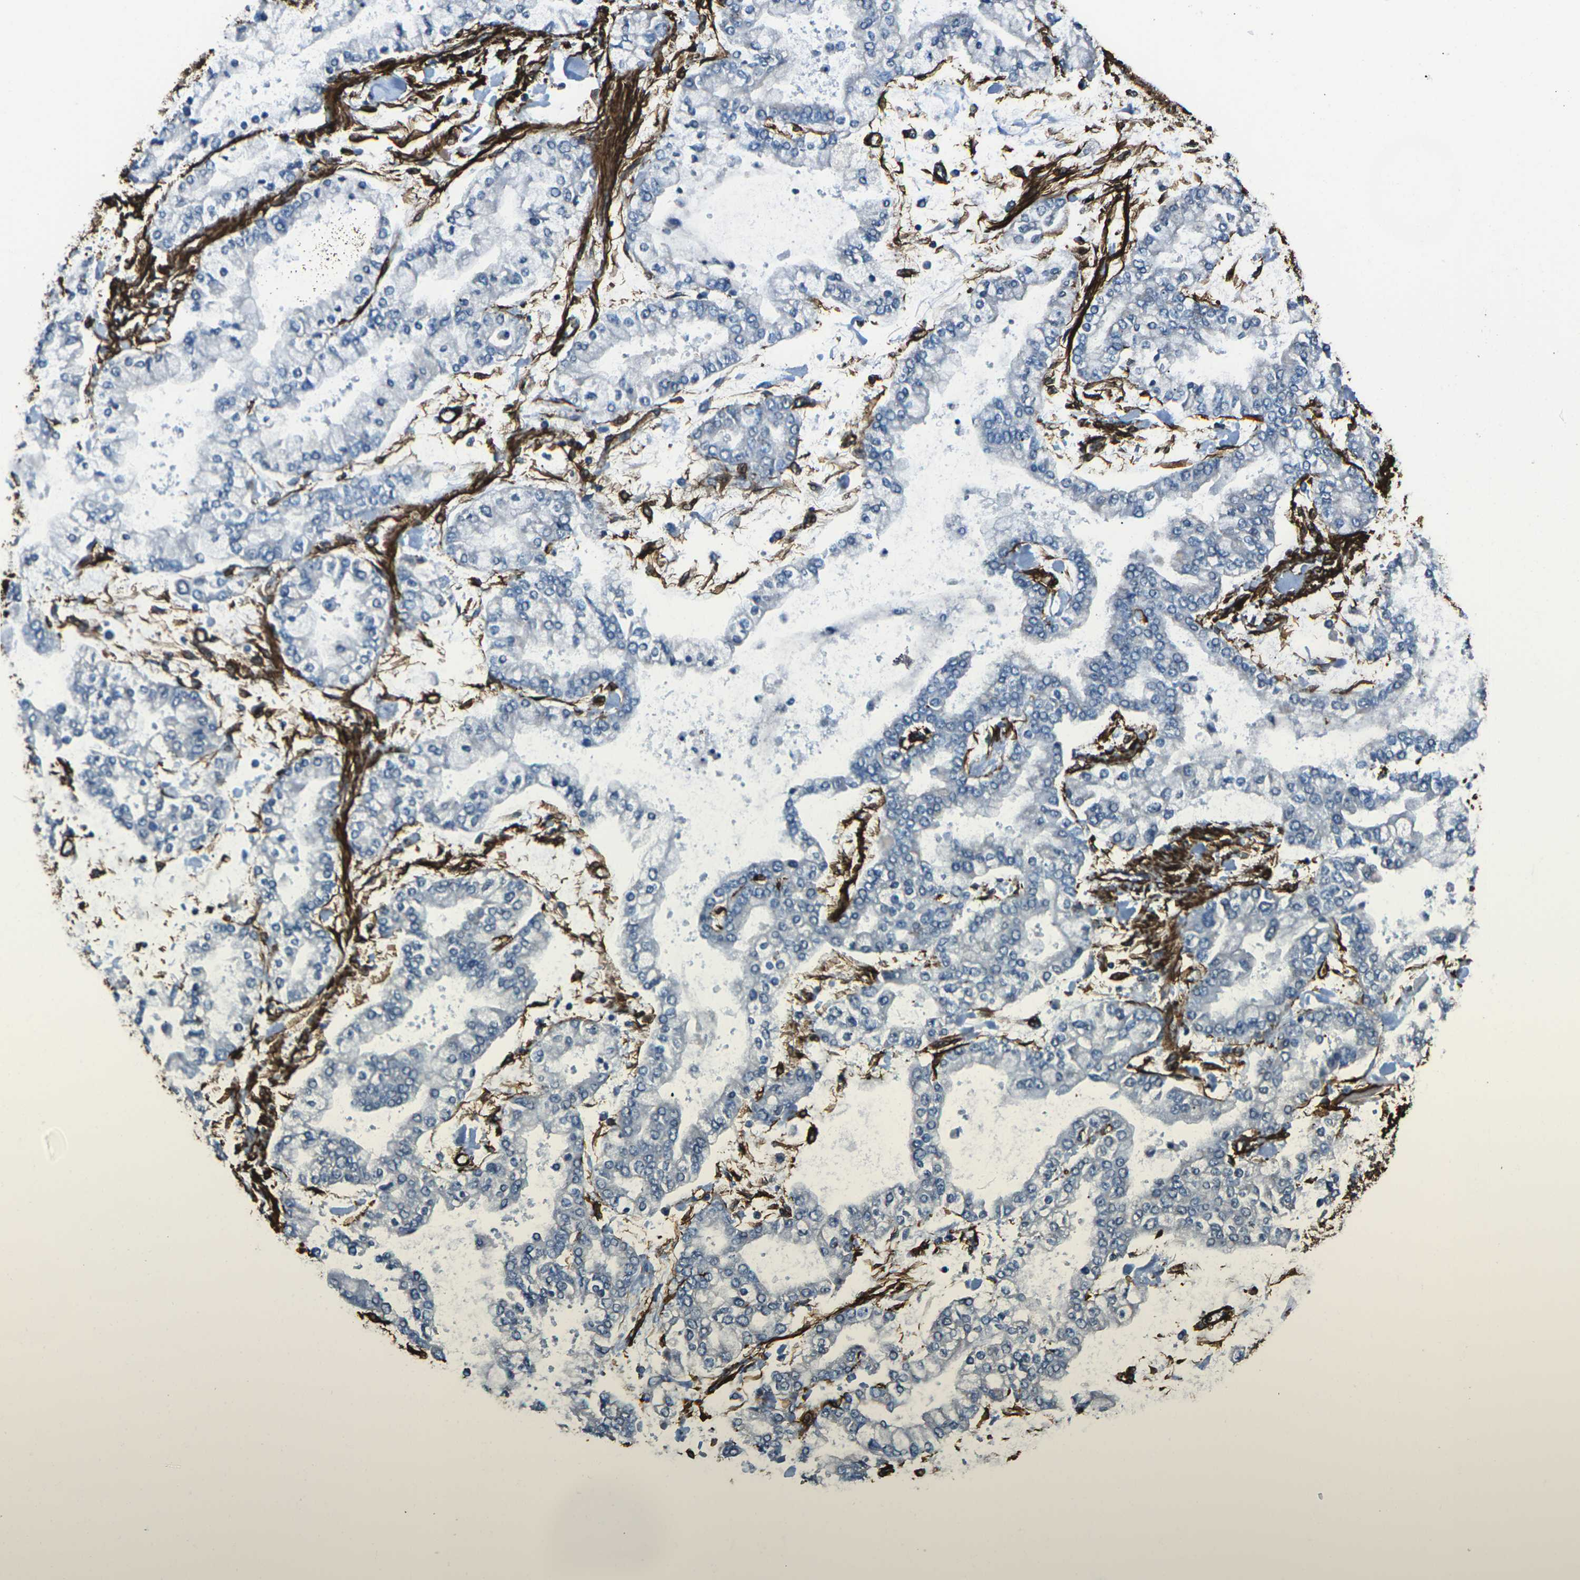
{"staining": {"intensity": "negative", "quantity": "none", "location": "none"}, "tissue": "stomach cancer", "cell_type": "Tumor cells", "image_type": "cancer", "snomed": [{"axis": "morphology", "description": "Normal tissue, NOS"}, {"axis": "morphology", "description": "Adenocarcinoma, NOS"}, {"axis": "topography", "description": "Stomach, upper"}, {"axis": "topography", "description": "Stomach"}], "caption": "Immunohistochemistry (IHC) photomicrograph of stomach adenocarcinoma stained for a protein (brown), which reveals no positivity in tumor cells. Nuclei are stained in blue.", "gene": "GRAMD1C", "patient": {"sex": "male", "age": 76}}